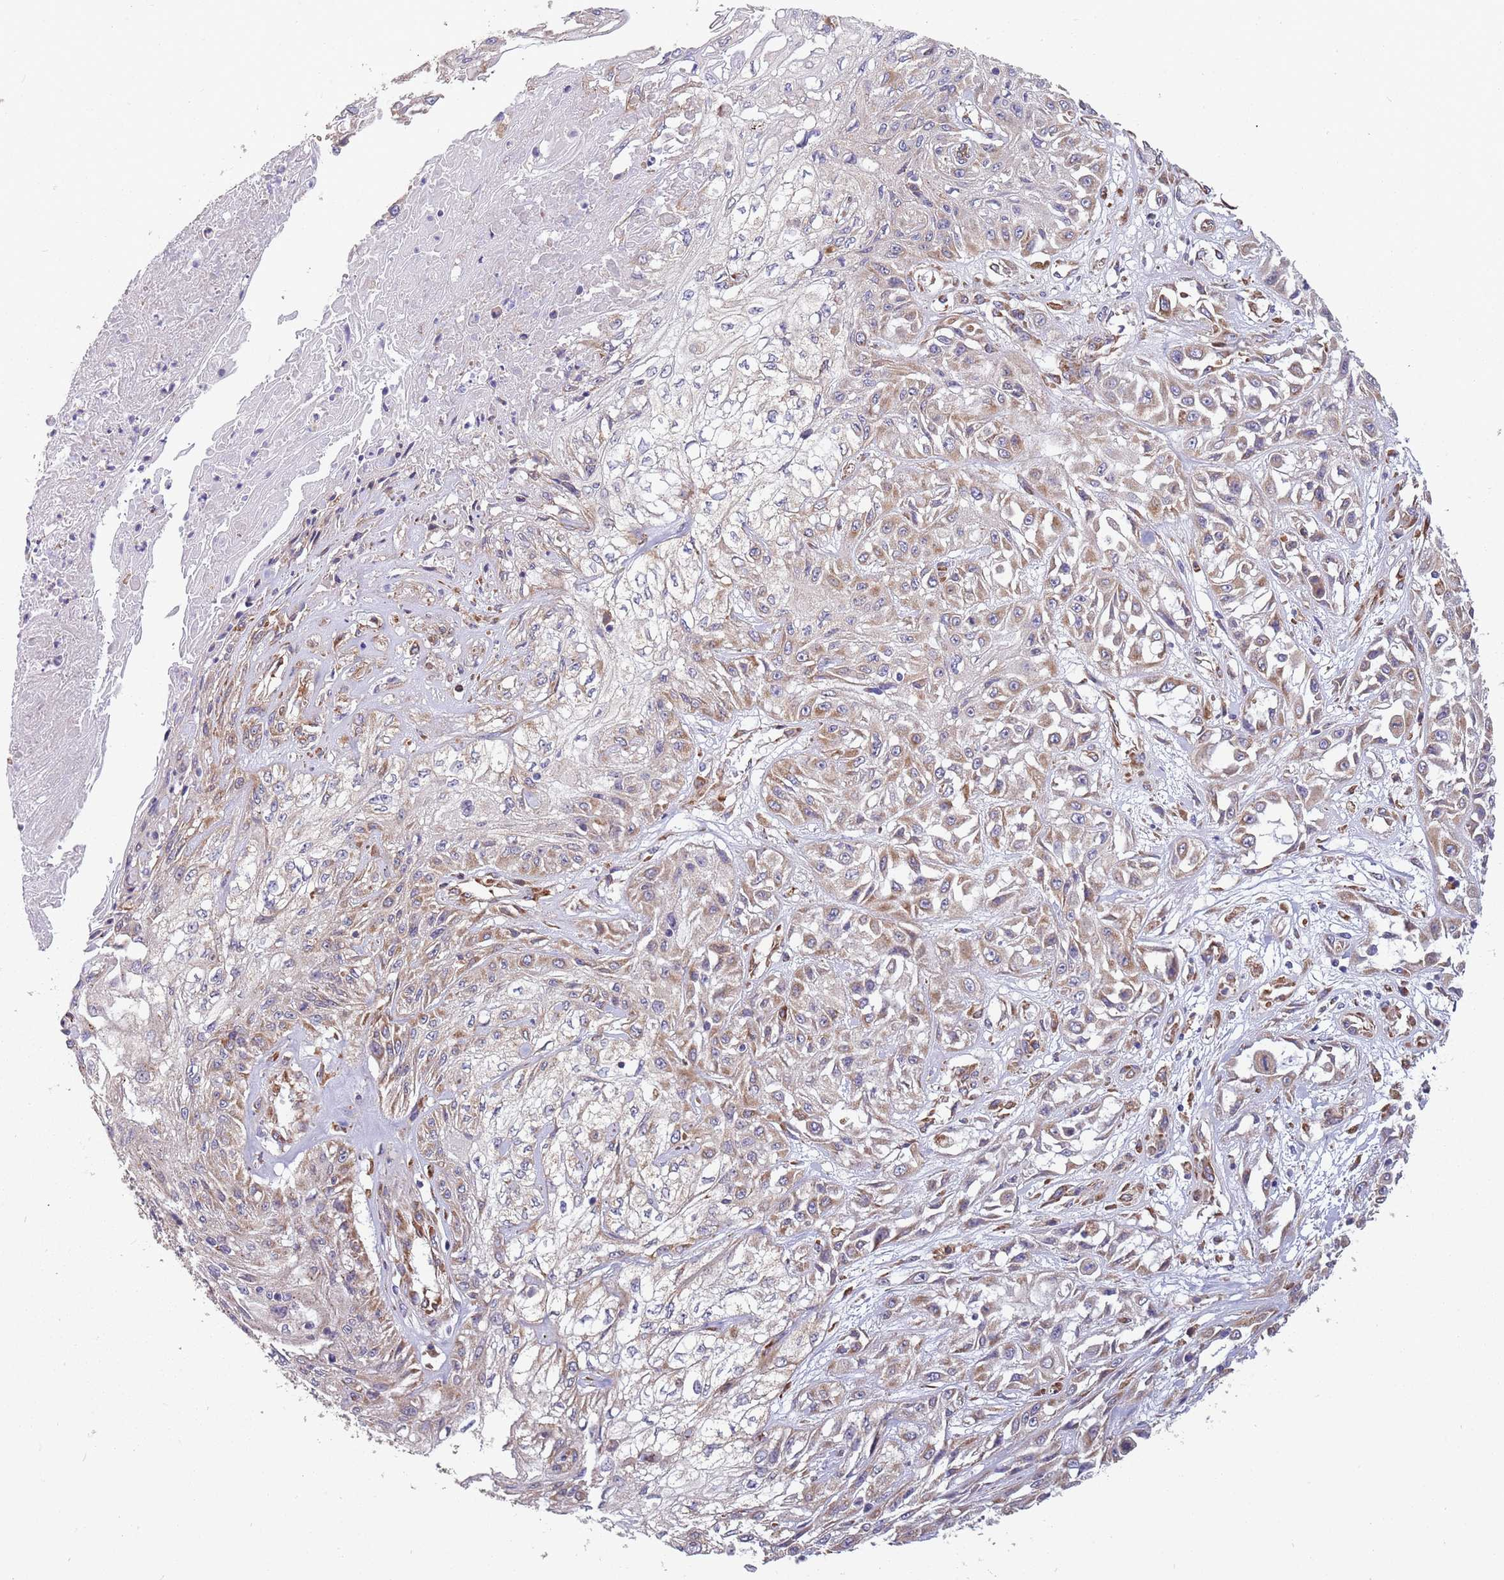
{"staining": {"intensity": "weak", "quantity": ">75%", "location": "cytoplasmic/membranous"}, "tissue": "skin cancer", "cell_type": "Tumor cells", "image_type": "cancer", "snomed": [{"axis": "morphology", "description": "Squamous cell carcinoma, NOS"}, {"axis": "morphology", "description": "Squamous cell carcinoma, metastatic, NOS"}, {"axis": "topography", "description": "Skin"}, {"axis": "topography", "description": "Lymph node"}], "caption": "Tumor cells reveal weak cytoplasmic/membranous expression in approximately >75% of cells in skin cancer (metastatic squamous cell carcinoma).", "gene": "ARMCX6", "patient": {"sex": "male", "age": 75}}